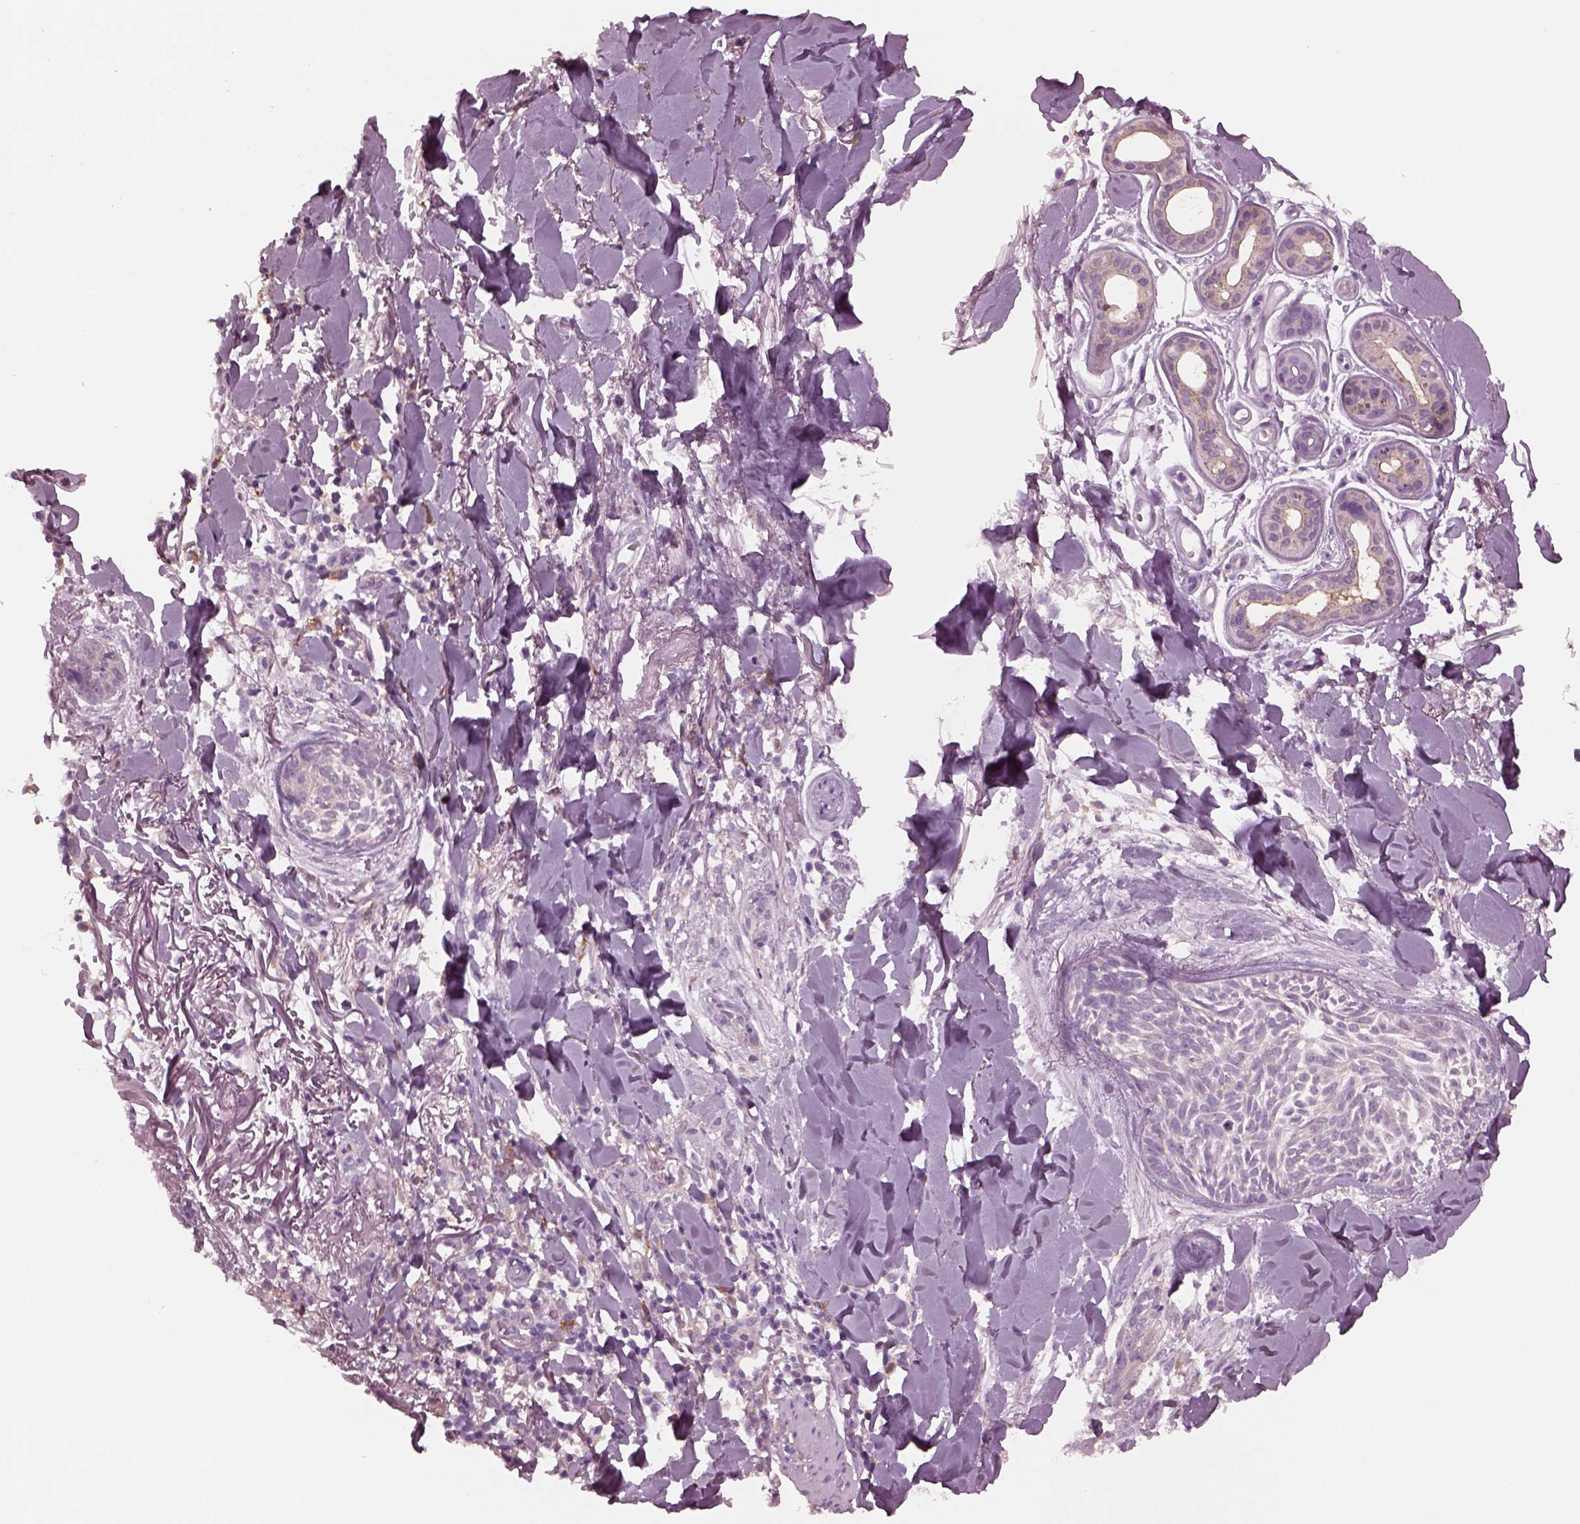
{"staining": {"intensity": "negative", "quantity": "none", "location": "none"}, "tissue": "skin cancer", "cell_type": "Tumor cells", "image_type": "cancer", "snomed": [{"axis": "morphology", "description": "Normal tissue, NOS"}, {"axis": "morphology", "description": "Basal cell carcinoma"}, {"axis": "topography", "description": "Skin"}], "caption": "A photomicrograph of human basal cell carcinoma (skin) is negative for staining in tumor cells.", "gene": "SHTN1", "patient": {"sex": "male", "age": 84}}